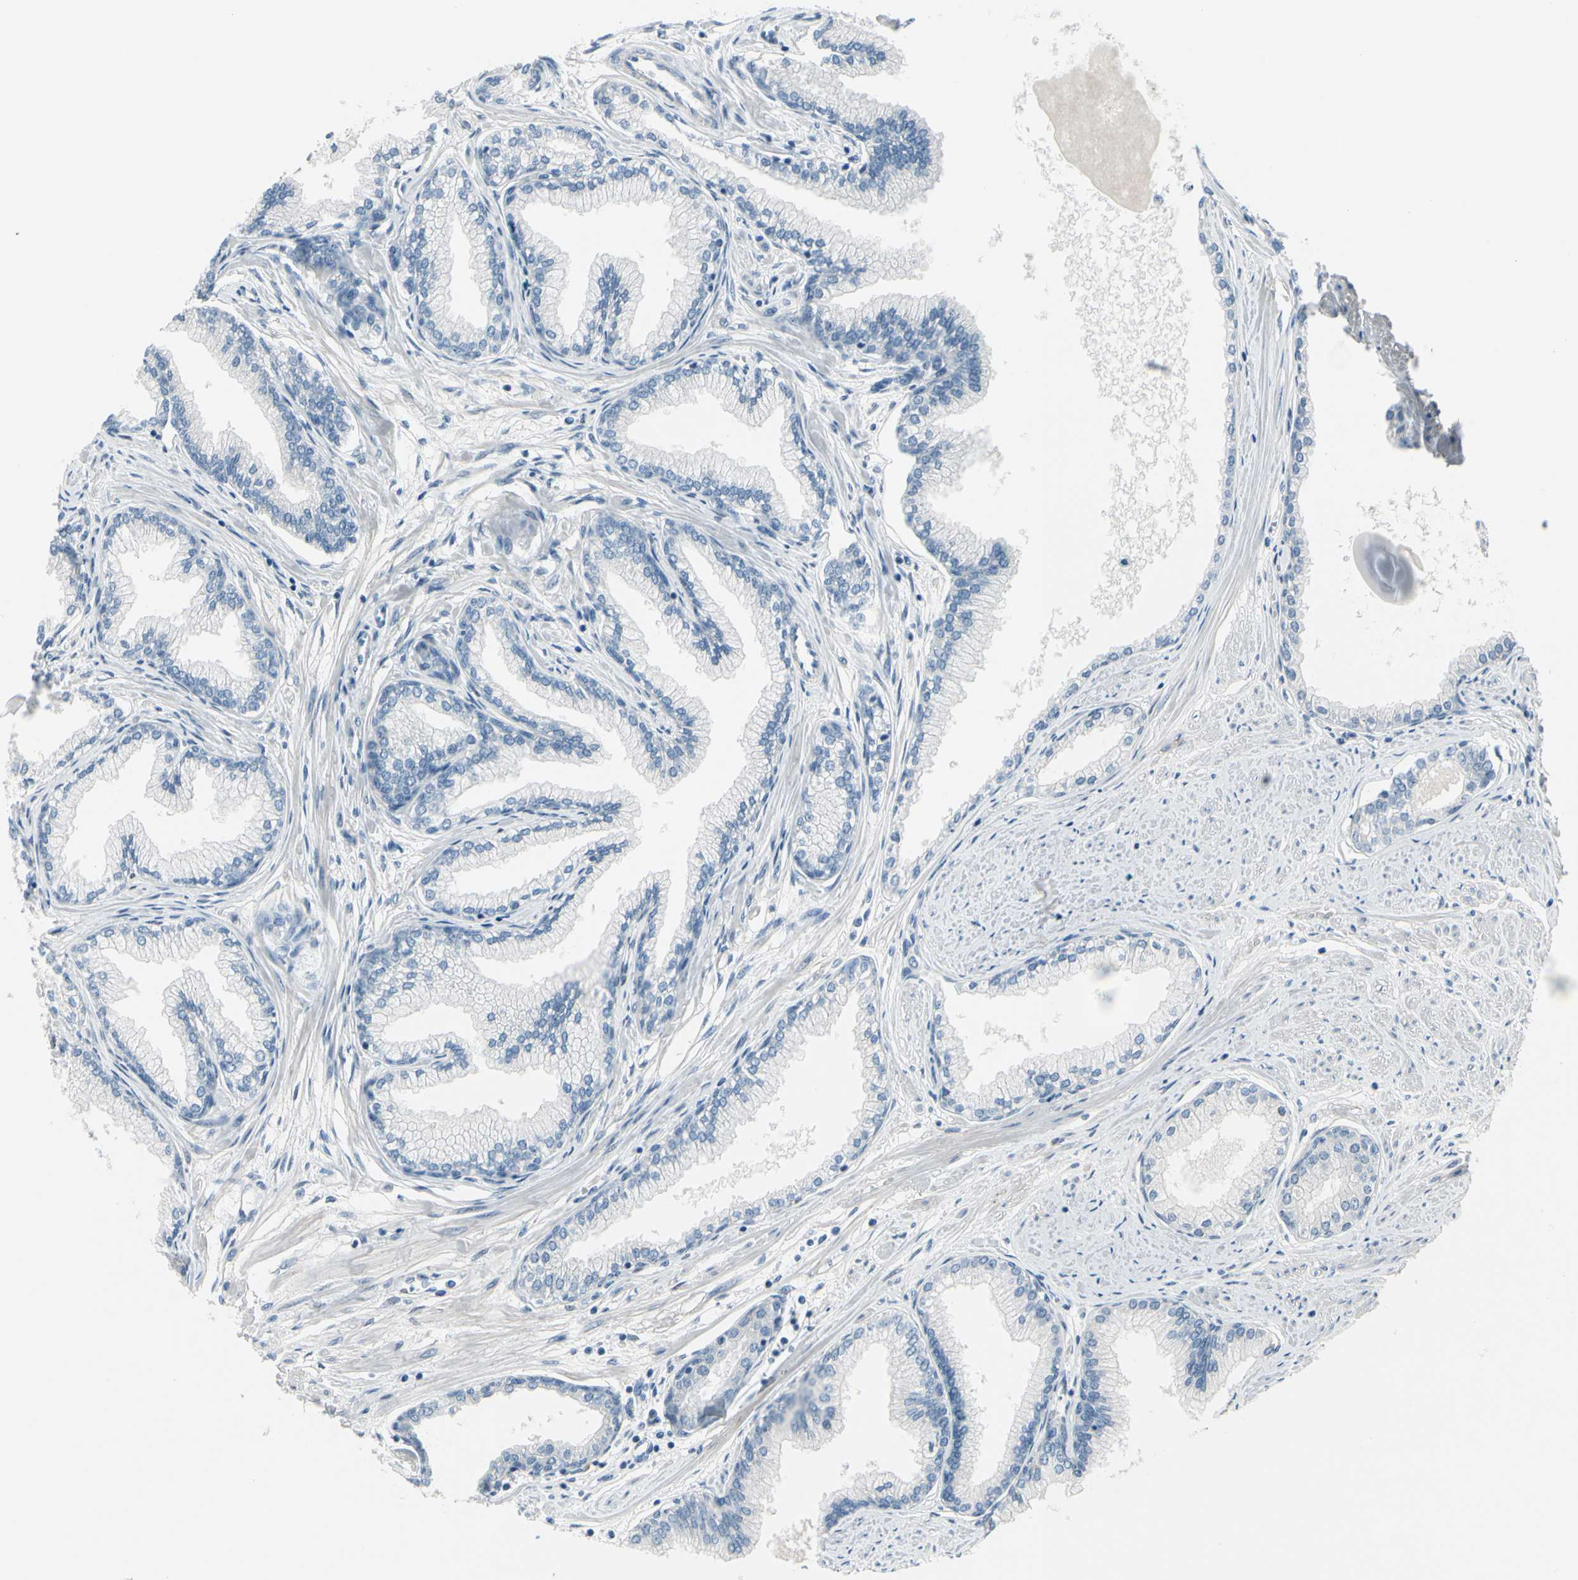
{"staining": {"intensity": "negative", "quantity": "none", "location": "none"}, "tissue": "prostate", "cell_type": "Glandular cells", "image_type": "normal", "snomed": [{"axis": "morphology", "description": "Normal tissue, NOS"}, {"axis": "topography", "description": "Prostate"}], "caption": "The IHC image has no significant staining in glandular cells of prostate. (Brightfield microscopy of DAB (3,3'-diaminobenzidine) immunohistochemistry (IHC) at high magnification).", "gene": "PGR", "patient": {"sex": "male", "age": 64}}